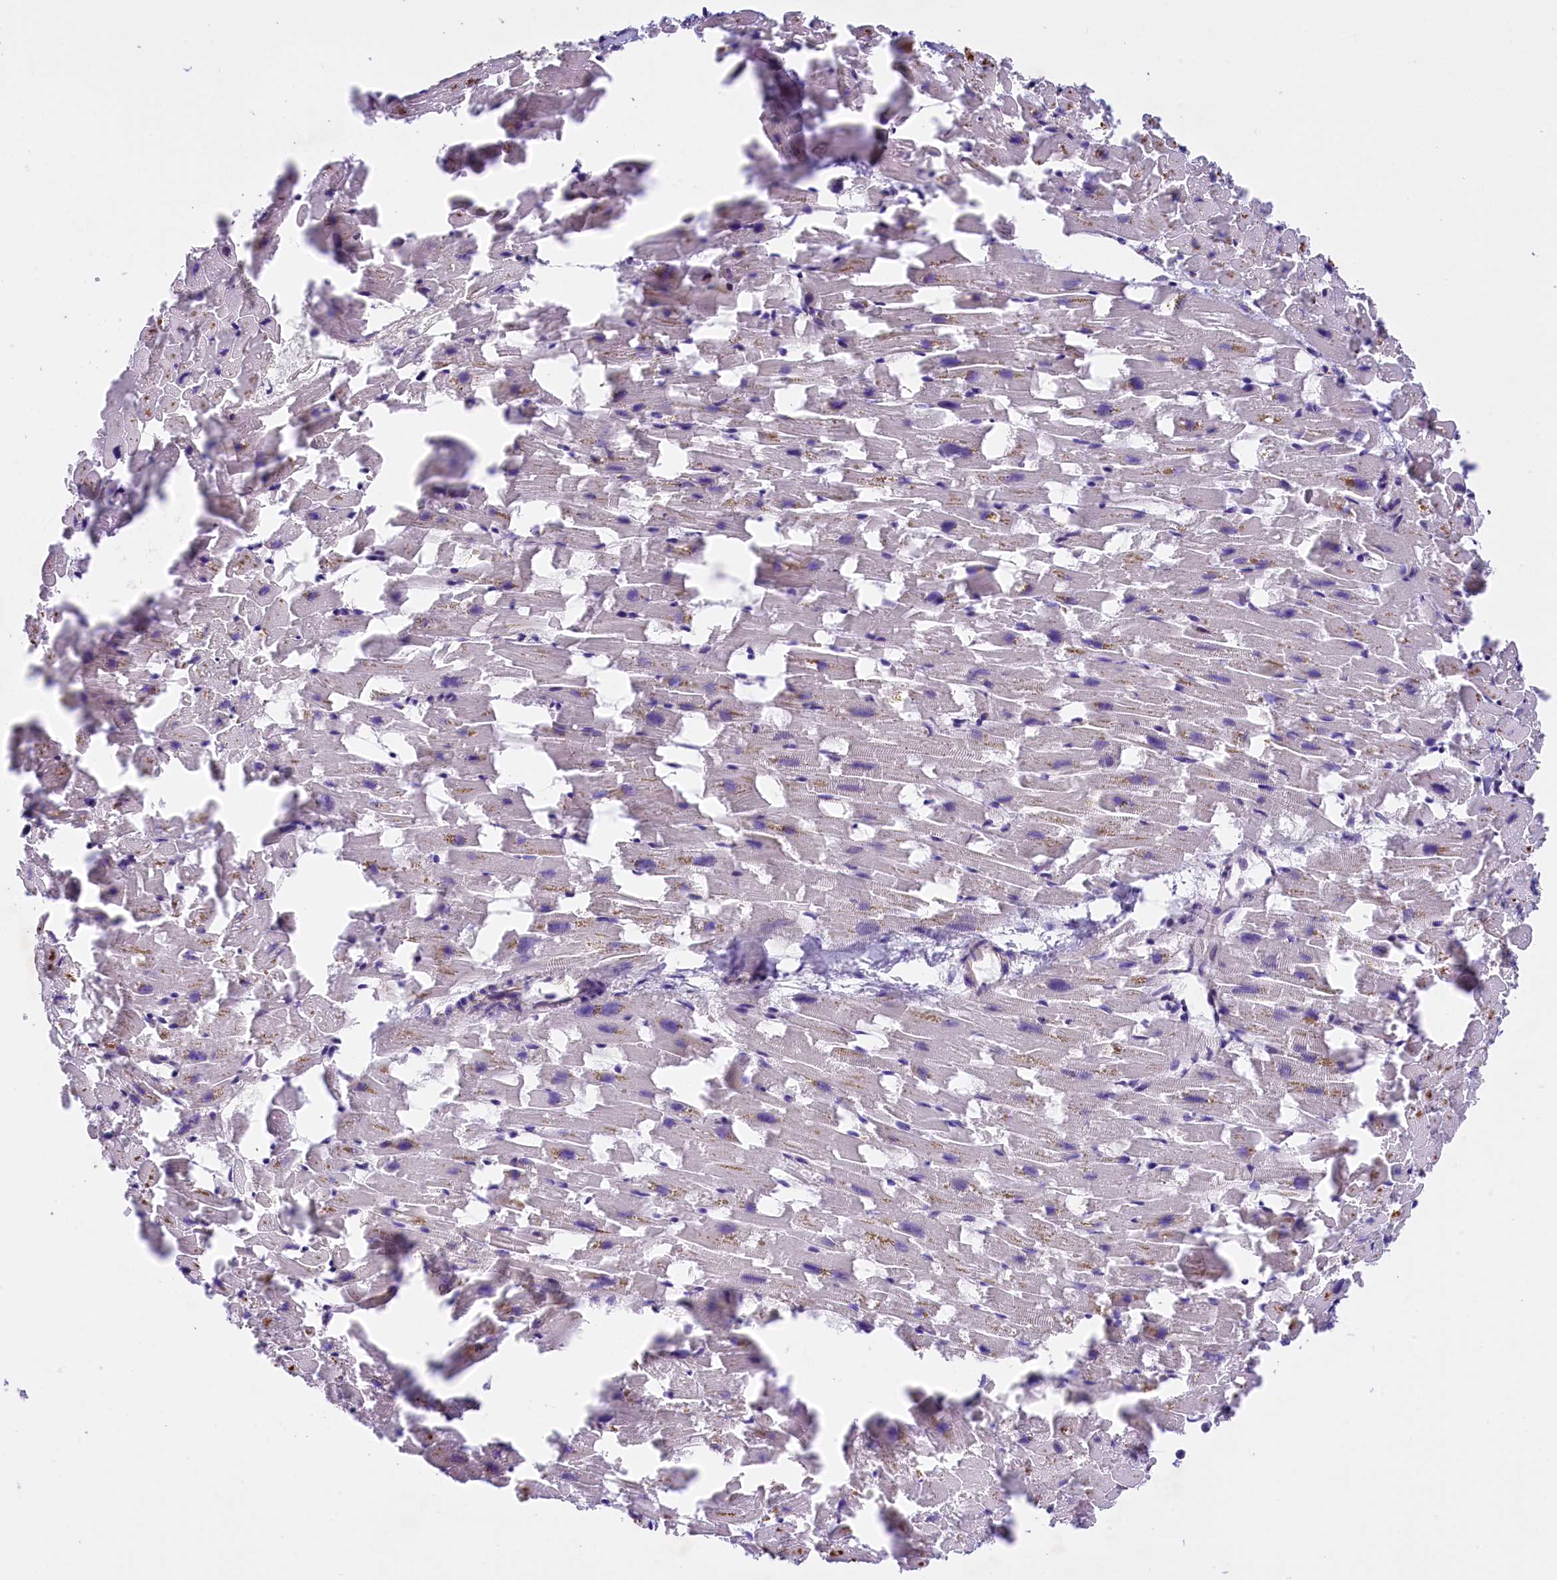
{"staining": {"intensity": "weak", "quantity": "25%-75%", "location": "cytoplasmic/membranous"}, "tissue": "heart muscle", "cell_type": "Cardiomyocytes", "image_type": "normal", "snomed": [{"axis": "morphology", "description": "Normal tissue, NOS"}, {"axis": "topography", "description": "Heart"}], "caption": "Cardiomyocytes exhibit weak cytoplasmic/membranous positivity in approximately 25%-75% of cells in normal heart muscle.", "gene": "CCDC32", "patient": {"sex": "female", "age": 64}}